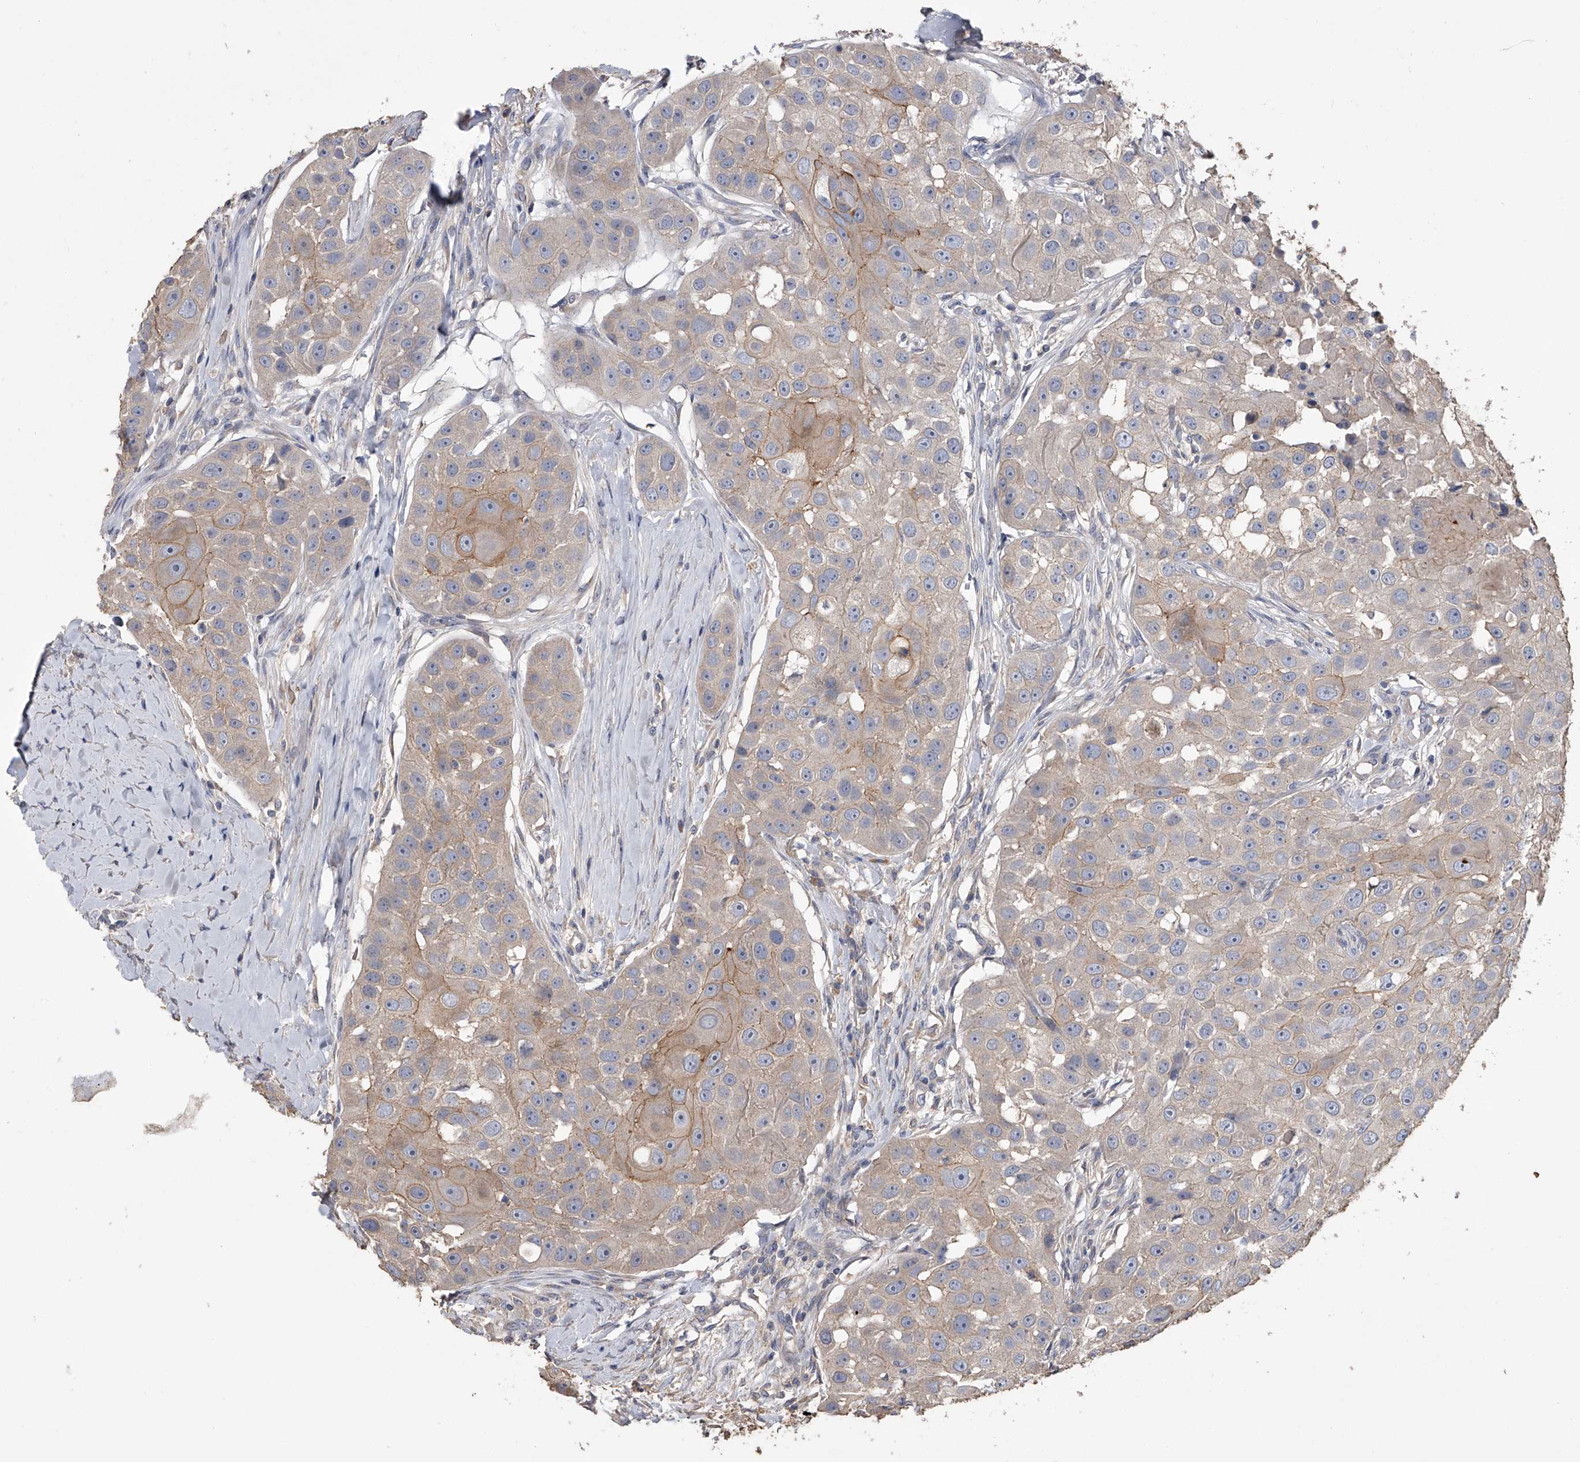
{"staining": {"intensity": "moderate", "quantity": "<25%", "location": "cytoplasmic/membranous"}, "tissue": "head and neck cancer", "cell_type": "Tumor cells", "image_type": "cancer", "snomed": [{"axis": "morphology", "description": "Normal tissue, NOS"}, {"axis": "morphology", "description": "Squamous cell carcinoma, NOS"}, {"axis": "topography", "description": "Skeletal muscle"}, {"axis": "topography", "description": "Head-Neck"}], "caption": "A histopathology image of human squamous cell carcinoma (head and neck) stained for a protein shows moderate cytoplasmic/membranous brown staining in tumor cells. The protein is shown in brown color, while the nuclei are stained blue.", "gene": "ZNF343", "patient": {"sex": "male", "age": 51}}